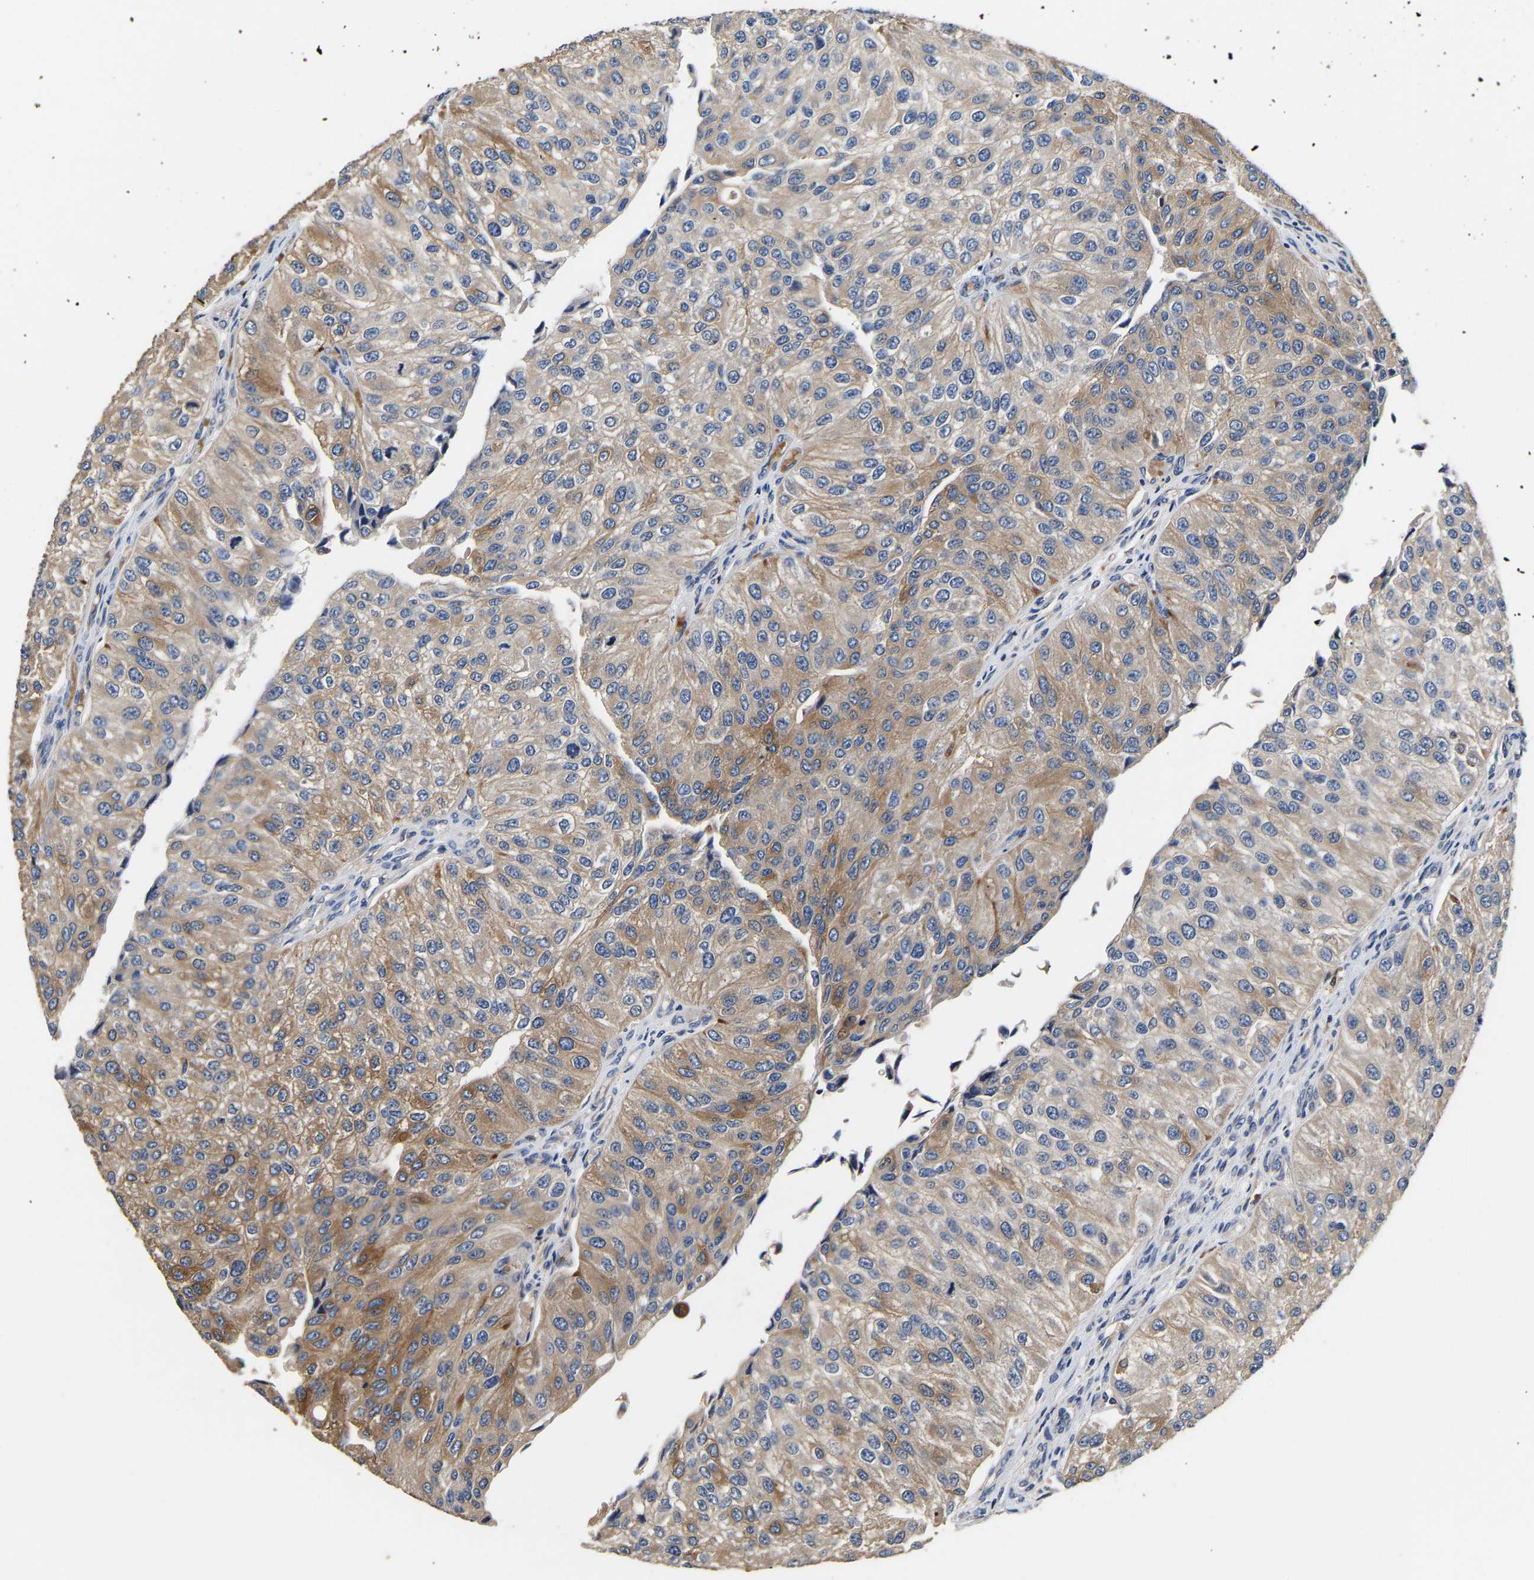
{"staining": {"intensity": "moderate", "quantity": "25%-75%", "location": "cytoplasmic/membranous"}, "tissue": "urothelial cancer", "cell_type": "Tumor cells", "image_type": "cancer", "snomed": [{"axis": "morphology", "description": "Urothelial carcinoma, High grade"}, {"axis": "topography", "description": "Kidney"}, {"axis": "topography", "description": "Urinary bladder"}], "caption": "DAB immunohistochemical staining of human urothelial carcinoma (high-grade) shows moderate cytoplasmic/membranous protein staining in approximately 25%-75% of tumor cells.", "gene": "LRBA", "patient": {"sex": "male", "age": 77}}